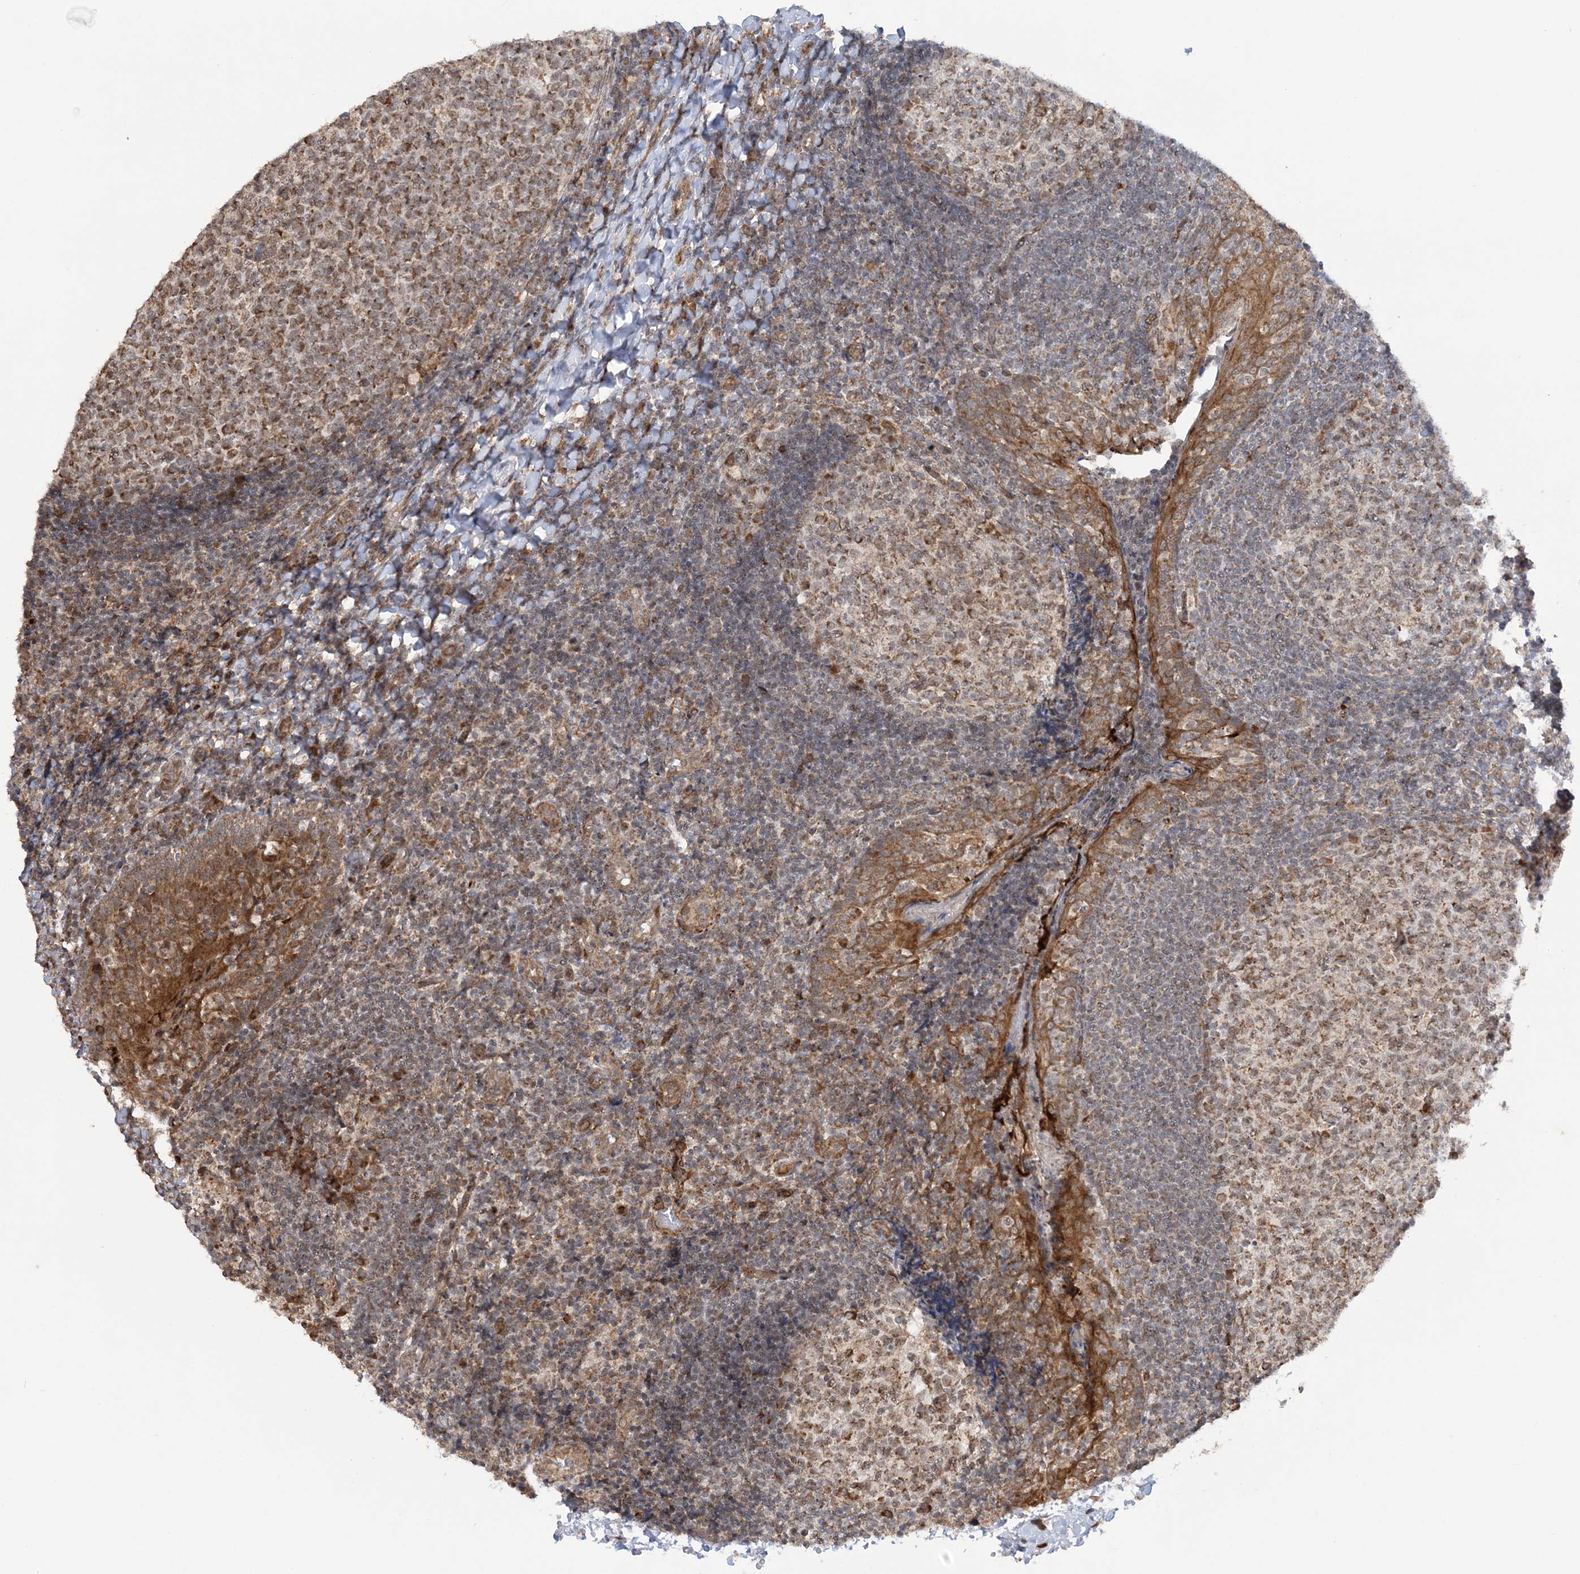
{"staining": {"intensity": "moderate", "quantity": ">75%", "location": "cytoplasmic/membranous"}, "tissue": "tonsil", "cell_type": "Germinal center cells", "image_type": "normal", "snomed": [{"axis": "morphology", "description": "Normal tissue, NOS"}, {"axis": "topography", "description": "Tonsil"}], "caption": "Immunohistochemistry of unremarkable human tonsil demonstrates medium levels of moderate cytoplasmic/membranous staining in approximately >75% of germinal center cells.", "gene": "MRPL47", "patient": {"sex": "female", "age": 19}}